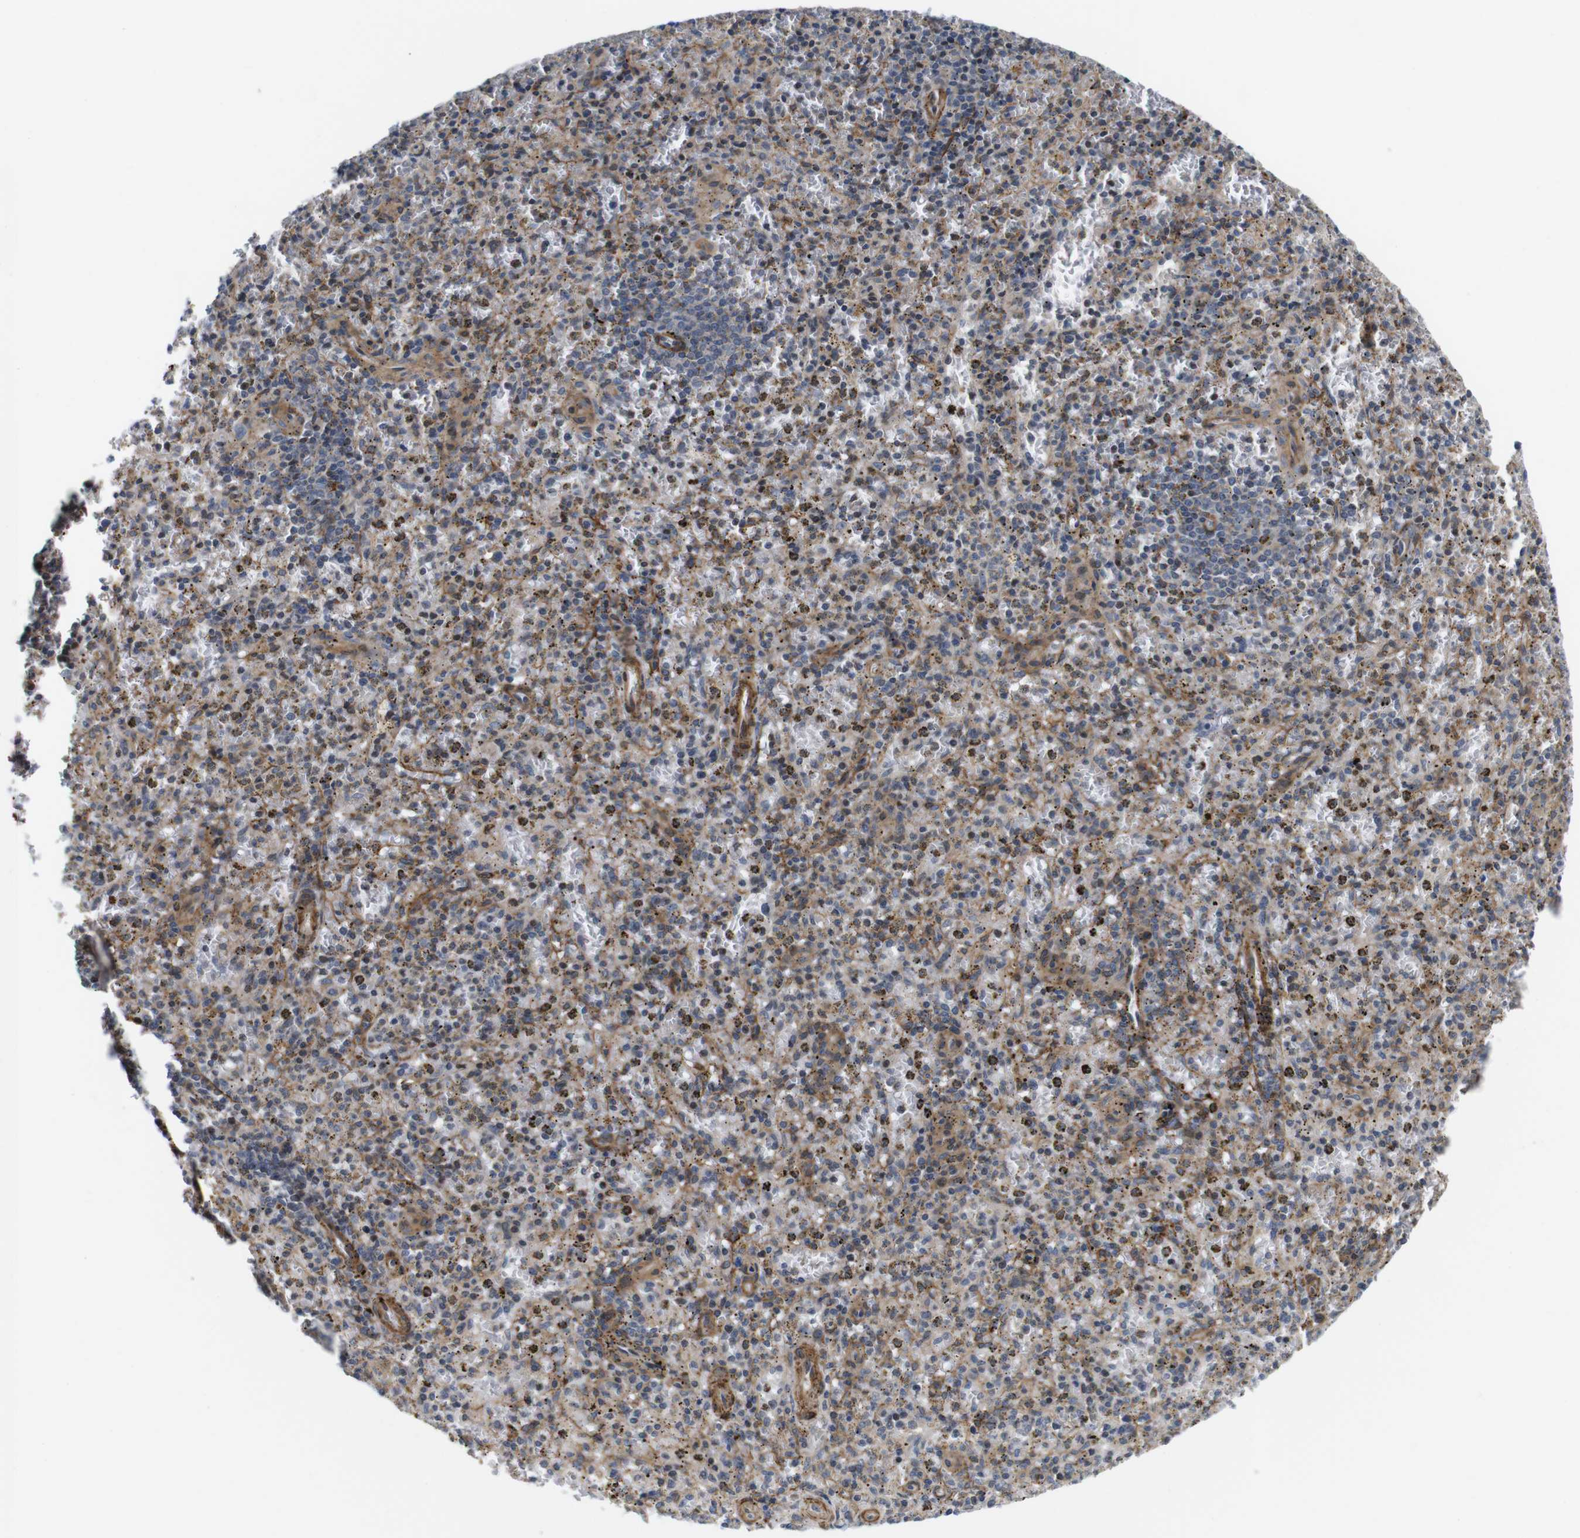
{"staining": {"intensity": "weak", "quantity": "<25%", "location": "cytoplasmic/membranous"}, "tissue": "spleen", "cell_type": "Cells in red pulp", "image_type": "normal", "snomed": [{"axis": "morphology", "description": "Normal tissue, NOS"}, {"axis": "topography", "description": "Spleen"}], "caption": "An immunohistochemistry (IHC) histopathology image of normal spleen is shown. There is no staining in cells in red pulp of spleen.", "gene": "GGT7", "patient": {"sex": "male", "age": 72}}